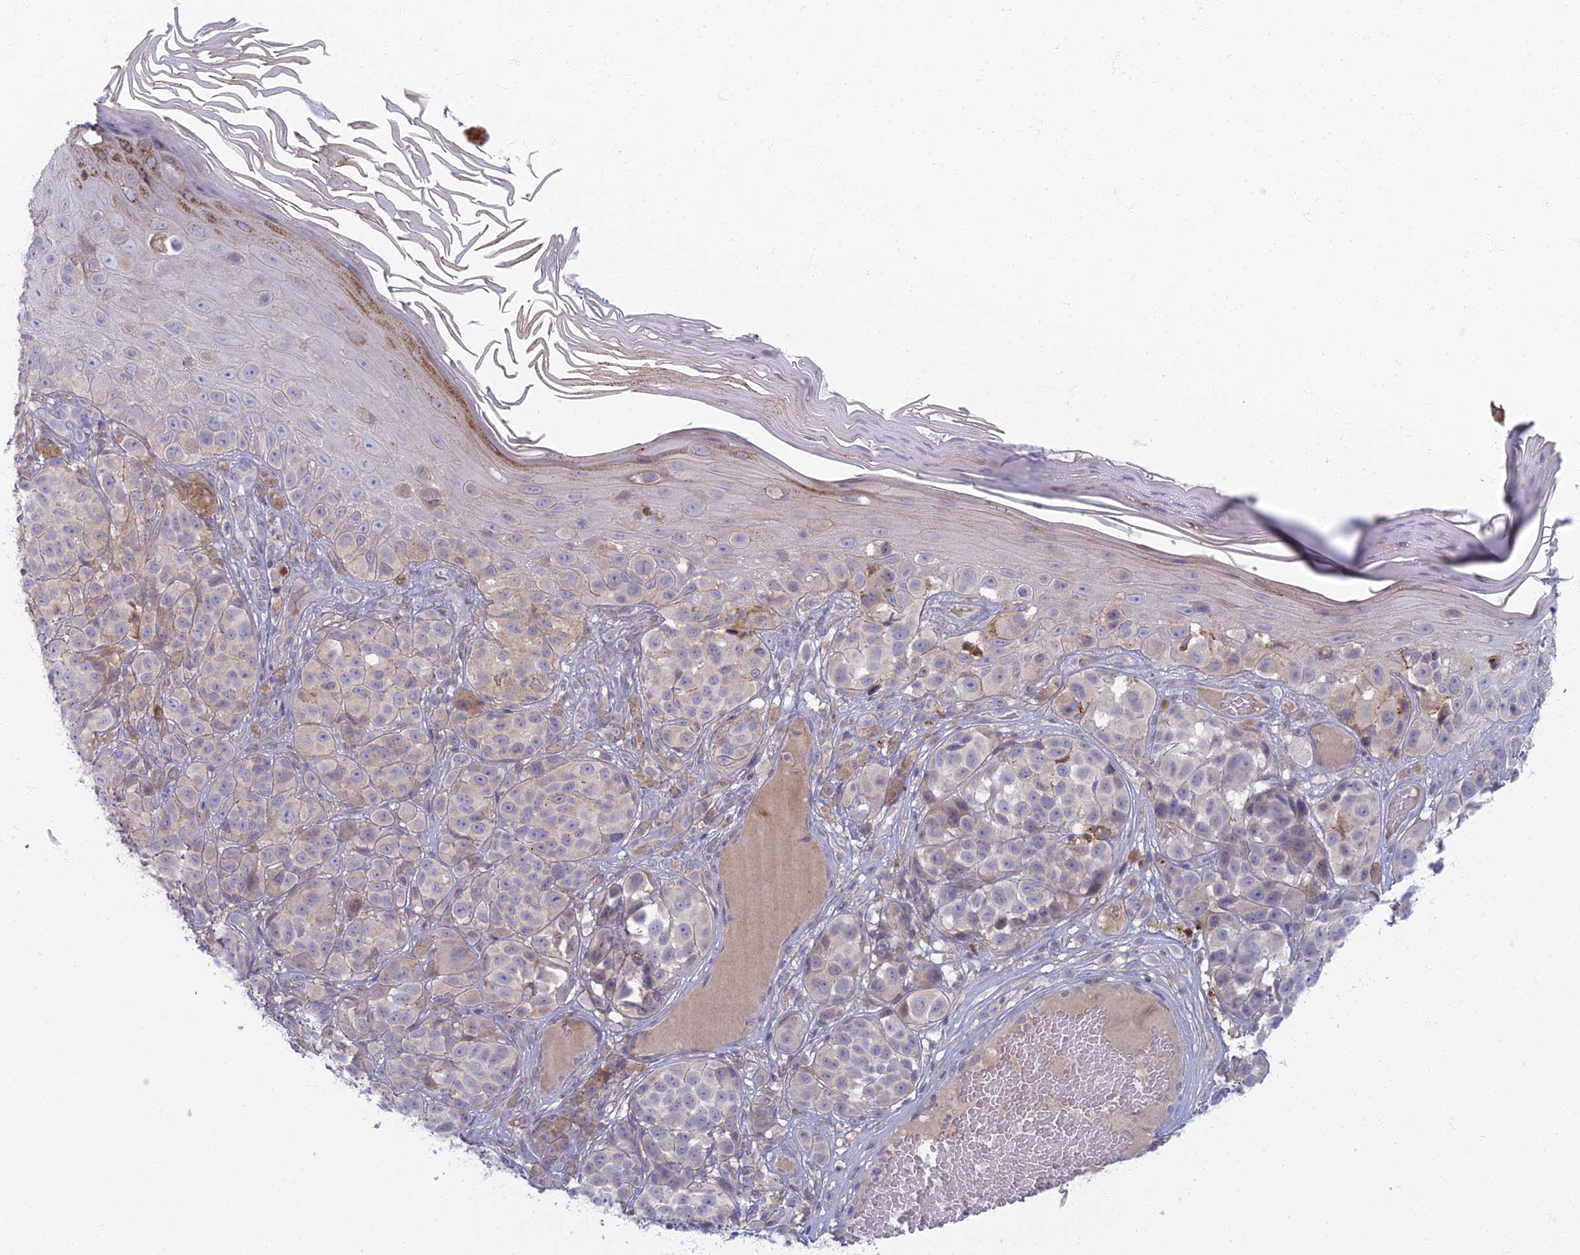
{"staining": {"intensity": "negative", "quantity": "none", "location": "none"}, "tissue": "melanoma", "cell_type": "Tumor cells", "image_type": "cancer", "snomed": [{"axis": "morphology", "description": "Malignant melanoma, NOS"}, {"axis": "topography", "description": "Skin"}], "caption": "High power microscopy histopathology image of an IHC histopathology image of melanoma, revealing no significant staining in tumor cells.", "gene": "CHMP4B", "patient": {"sex": "male", "age": 38}}